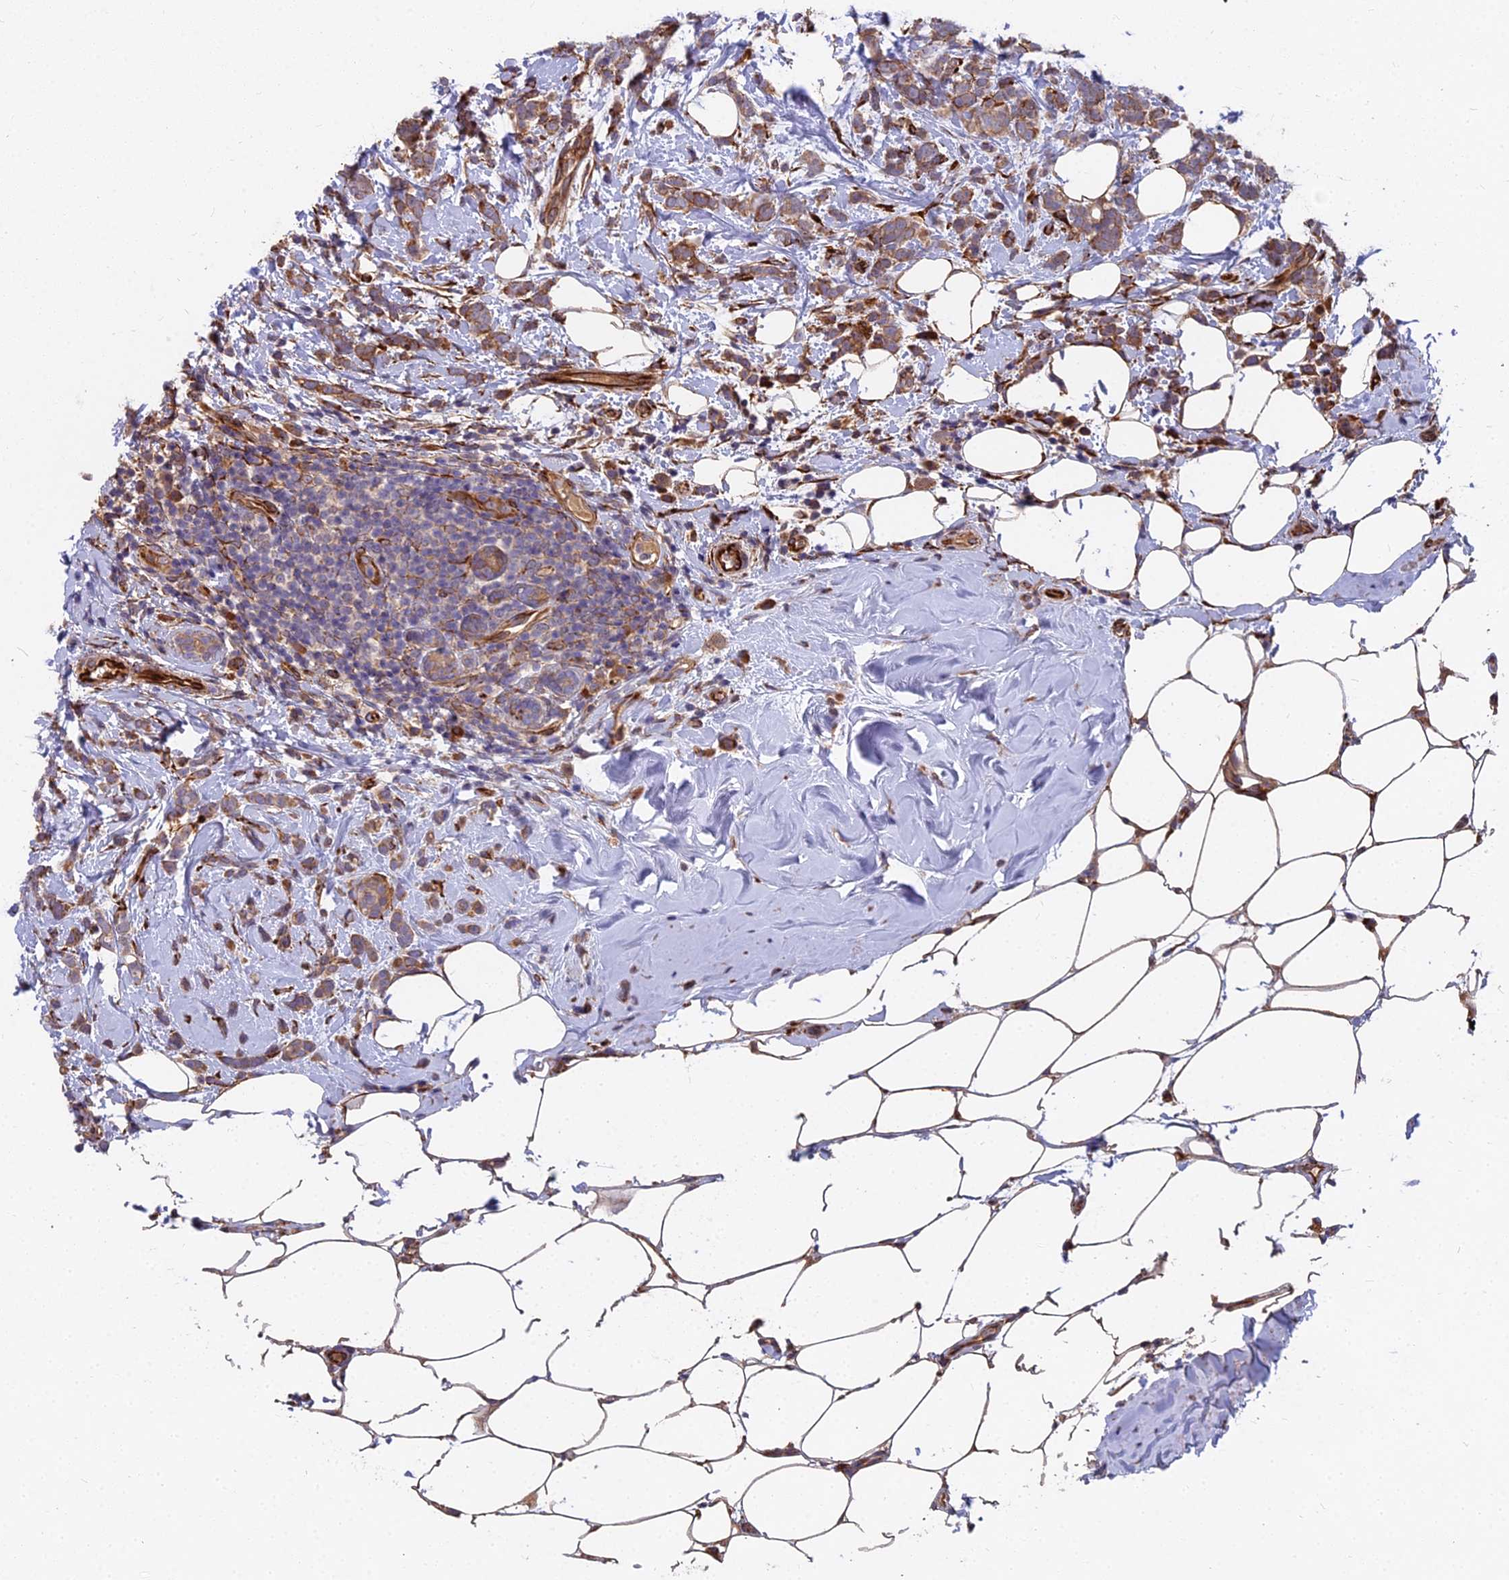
{"staining": {"intensity": "moderate", "quantity": "25%-75%", "location": "cytoplasmic/membranous"}, "tissue": "breast cancer", "cell_type": "Tumor cells", "image_type": "cancer", "snomed": [{"axis": "morphology", "description": "Lobular carcinoma"}, {"axis": "topography", "description": "Breast"}], "caption": "A medium amount of moderate cytoplasmic/membranous expression is appreciated in about 25%-75% of tumor cells in breast lobular carcinoma tissue.", "gene": "NDUFAF7", "patient": {"sex": "female", "age": 58}}